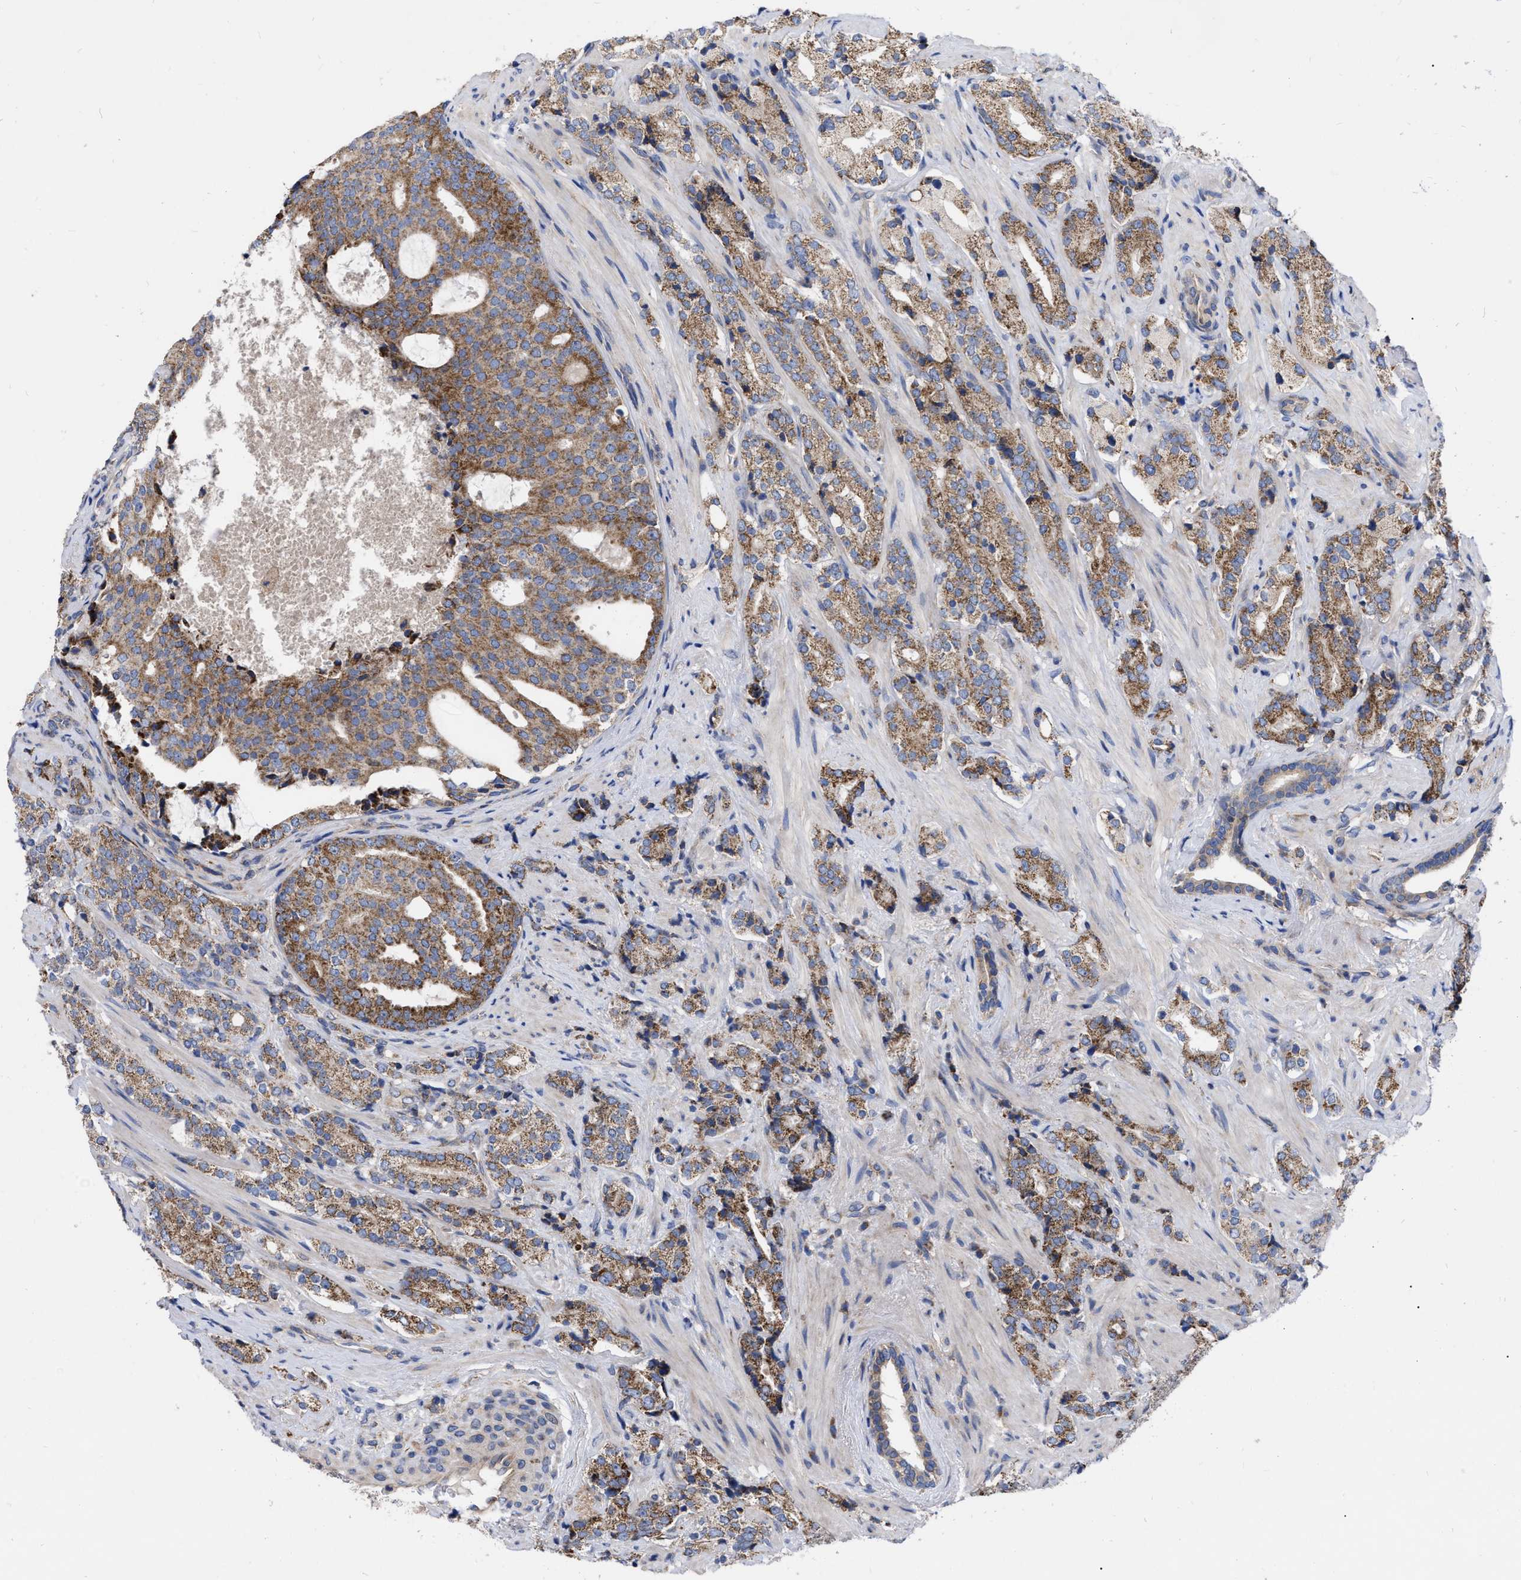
{"staining": {"intensity": "moderate", "quantity": ">75%", "location": "cytoplasmic/membranous"}, "tissue": "prostate cancer", "cell_type": "Tumor cells", "image_type": "cancer", "snomed": [{"axis": "morphology", "description": "Adenocarcinoma, High grade"}, {"axis": "topography", "description": "Prostate"}], "caption": "Immunohistochemistry (DAB (3,3'-diaminobenzidine)) staining of human prostate cancer (high-grade adenocarcinoma) demonstrates moderate cytoplasmic/membranous protein expression in about >75% of tumor cells. The staining is performed using DAB brown chromogen to label protein expression. The nuclei are counter-stained blue using hematoxylin.", "gene": "CDKN2C", "patient": {"sex": "male", "age": 71}}